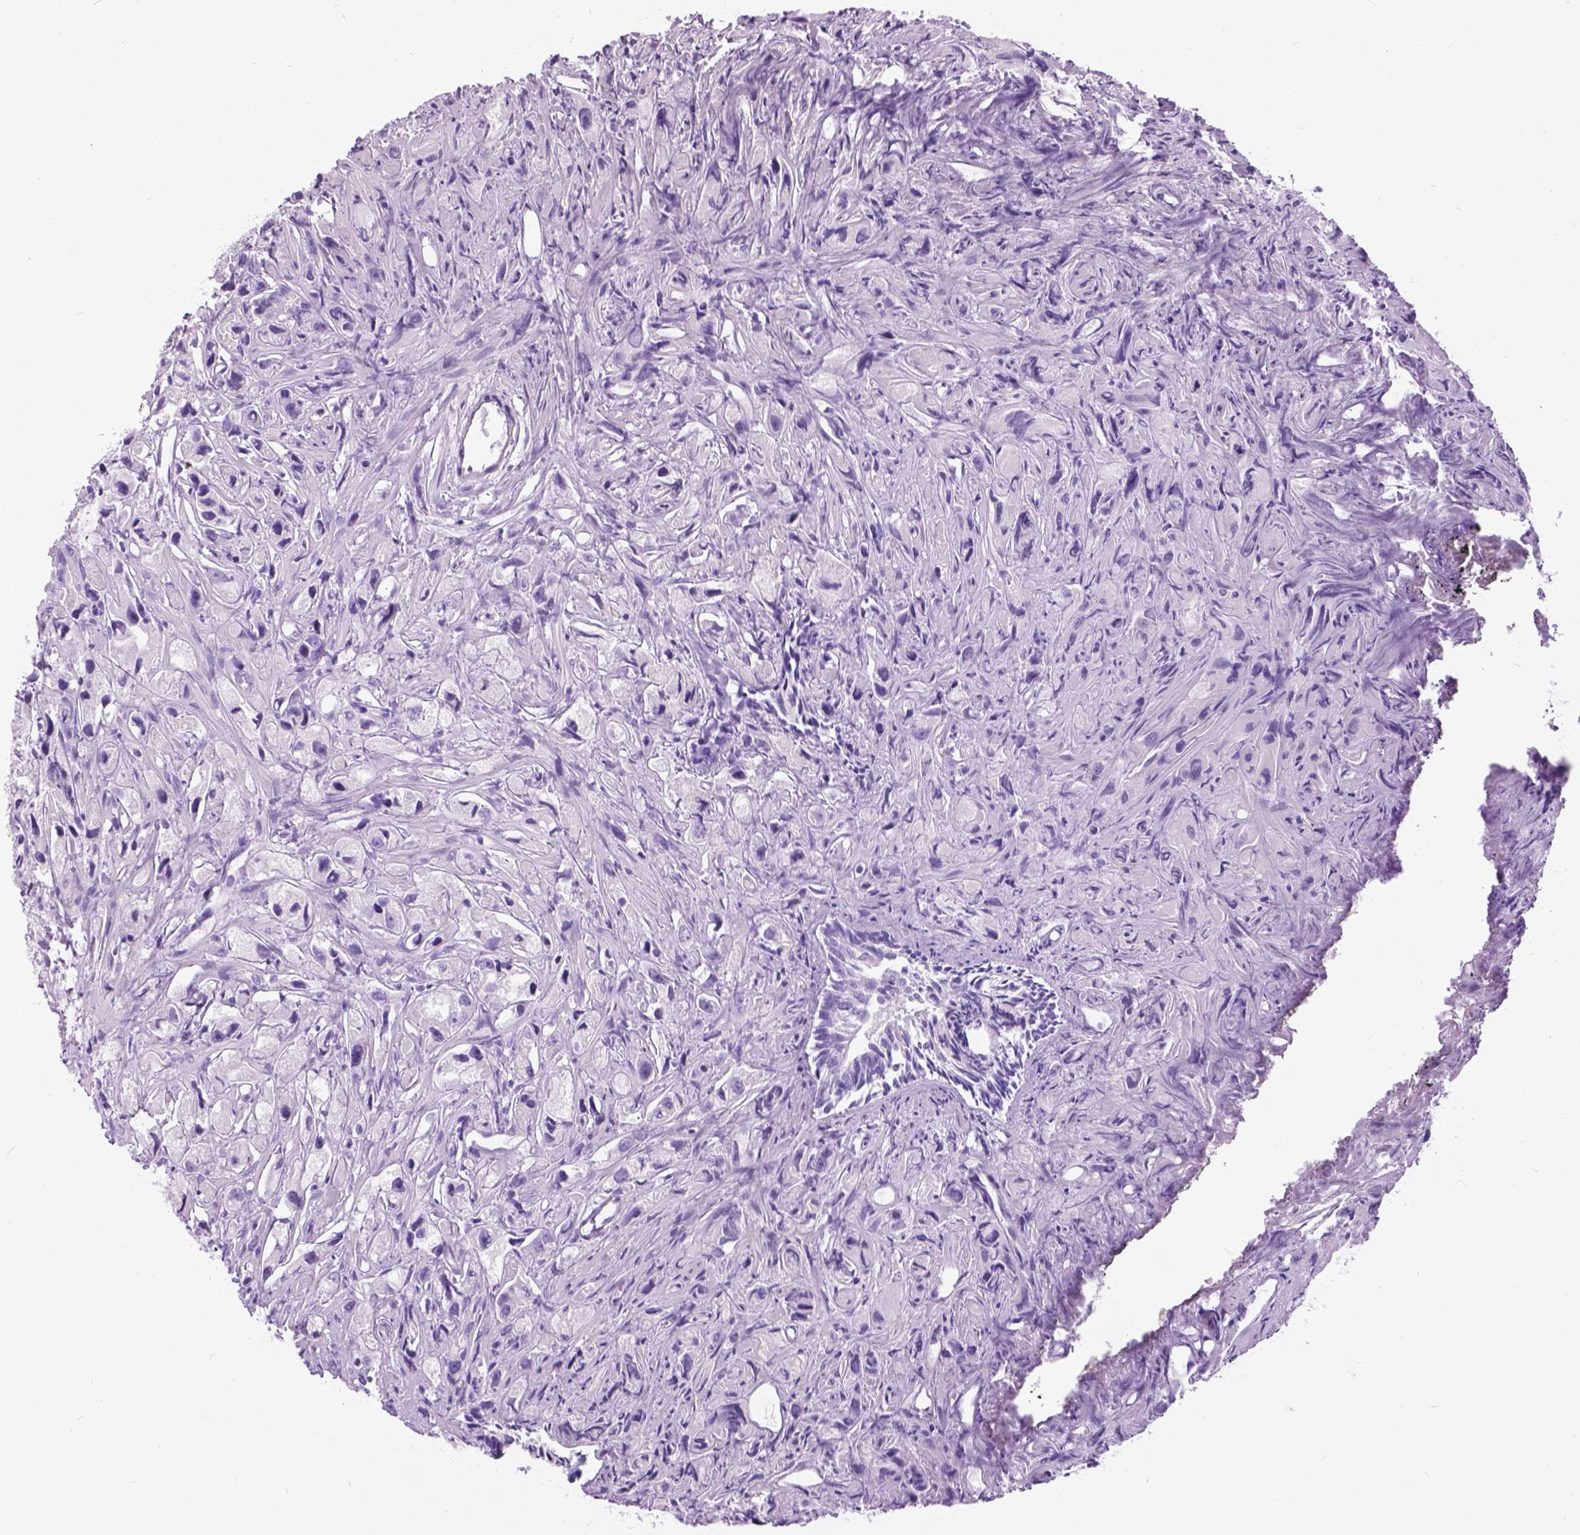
{"staining": {"intensity": "negative", "quantity": "none", "location": "none"}, "tissue": "prostate cancer", "cell_type": "Tumor cells", "image_type": "cancer", "snomed": [{"axis": "morphology", "description": "Adenocarcinoma, High grade"}, {"axis": "topography", "description": "Prostate"}], "caption": "Immunohistochemistry of human prostate cancer (adenocarcinoma (high-grade)) reveals no positivity in tumor cells.", "gene": "PROB1", "patient": {"sex": "male", "age": 75}}